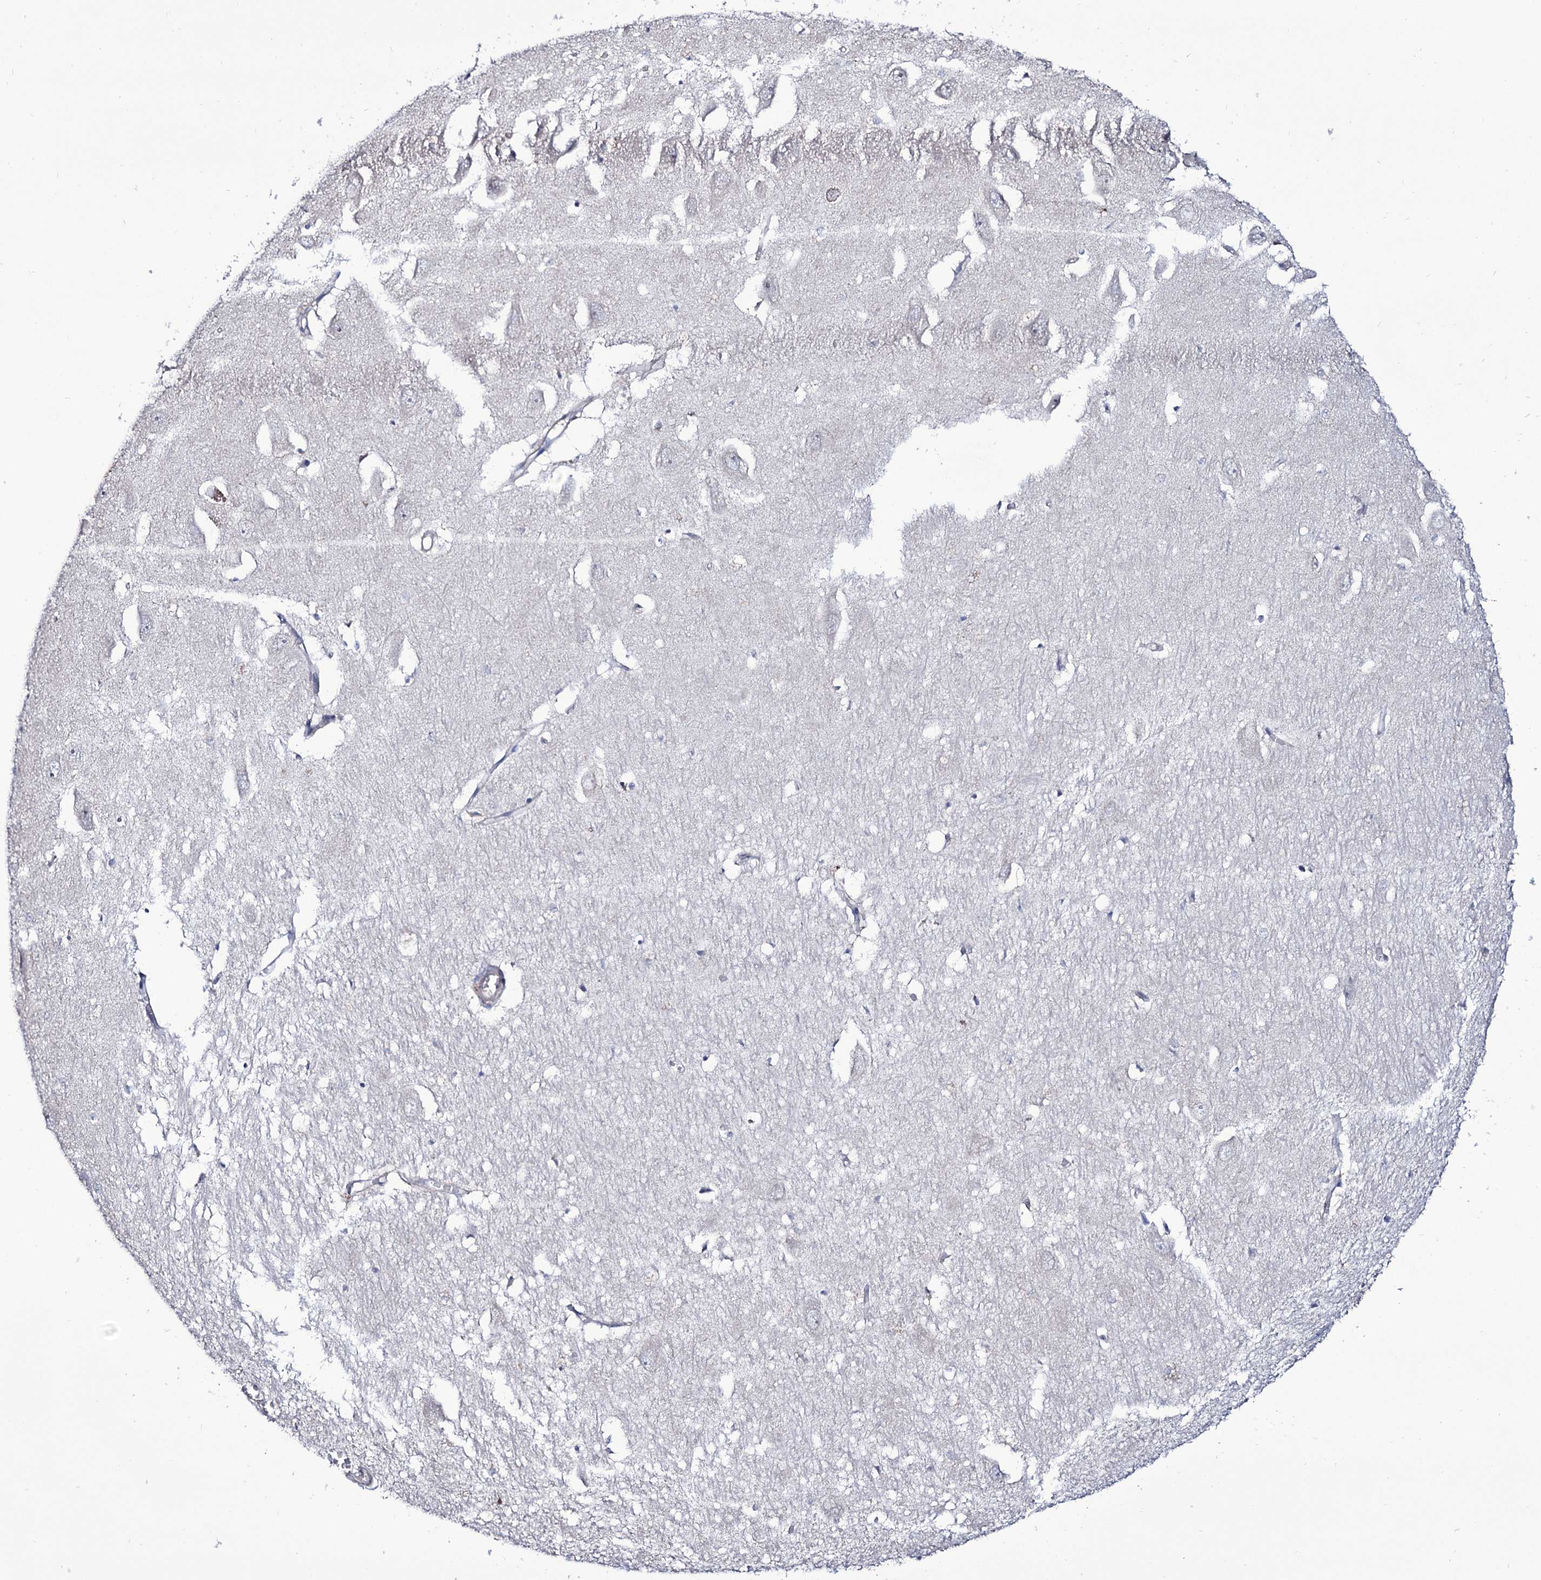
{"staining": {"intensity": "negative", "quantity": "none", "location": "none"}, "tissue": "hippocampus", "cell_type": "Glial cells", "image_type": "normal", "snomed": [{"axis": "morphology", "description": "Normal tissue, NOS"}, {"axis": "topography", "description": "Hippocampus"}], "caption": "Photomicrograph shows no significant protein expression in glial cells of benign hippocampus.", "gene": "SEC24A", "patient": {"sex": "female", "age": 64}}